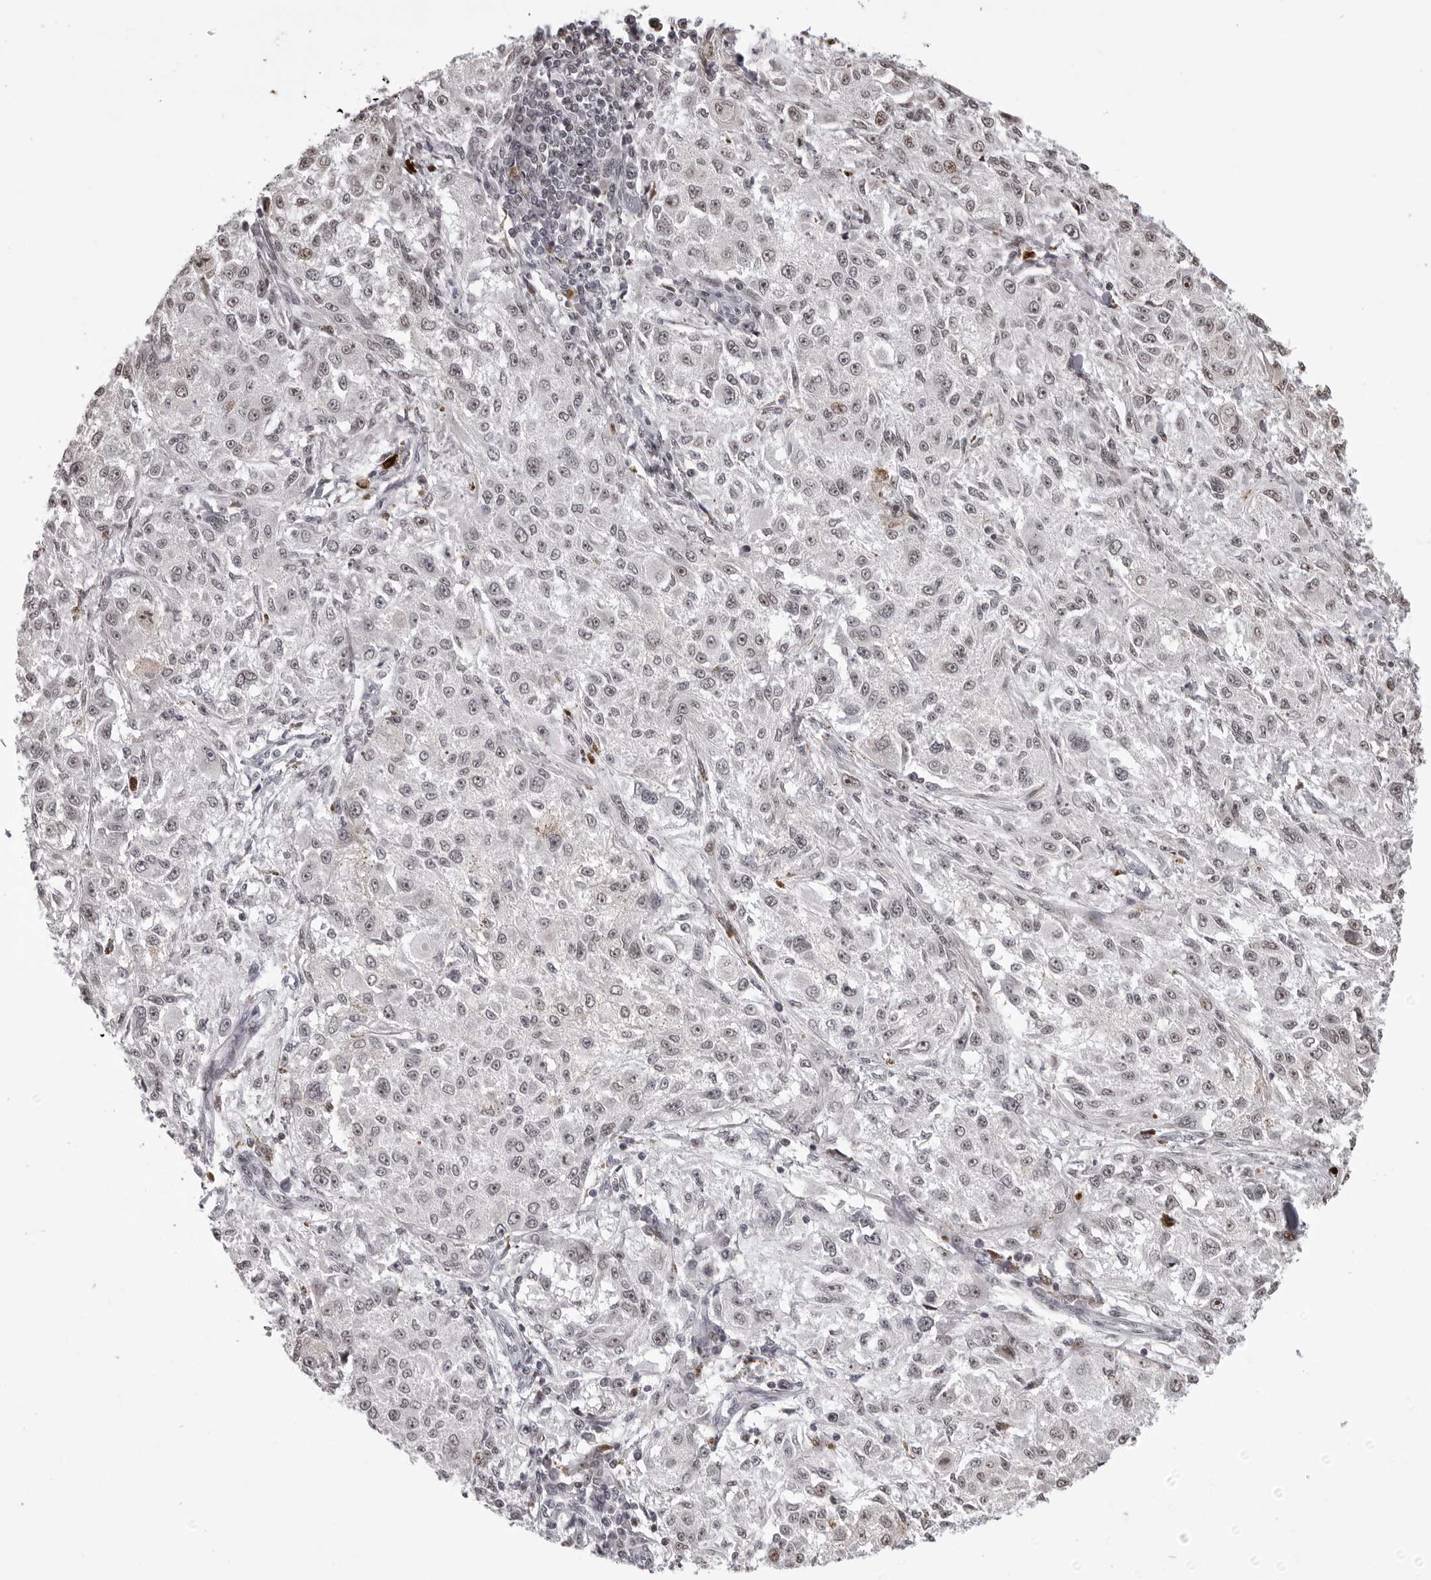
{"staining": {"intensity": "negative", "quantity": "none", "location": "none"}, "tissue": "melanoma", "cell_type": "Tumor cells", "image_type": "cancer", "snomed": [{"axis": "morphology", "description": "Necrosis, NOS"}, {"axis": "morphology", "description": "Malignant melanoma, NOS"}, {"axis": "topography", "description": "Skin"}], "caption": "Immunohistochemistry image of malignant melanoma stained for a protein (brown), which reveals no expression in tumor cells.", "gene": "PHF3", "patient": {"sex": "female", "age": 87}}